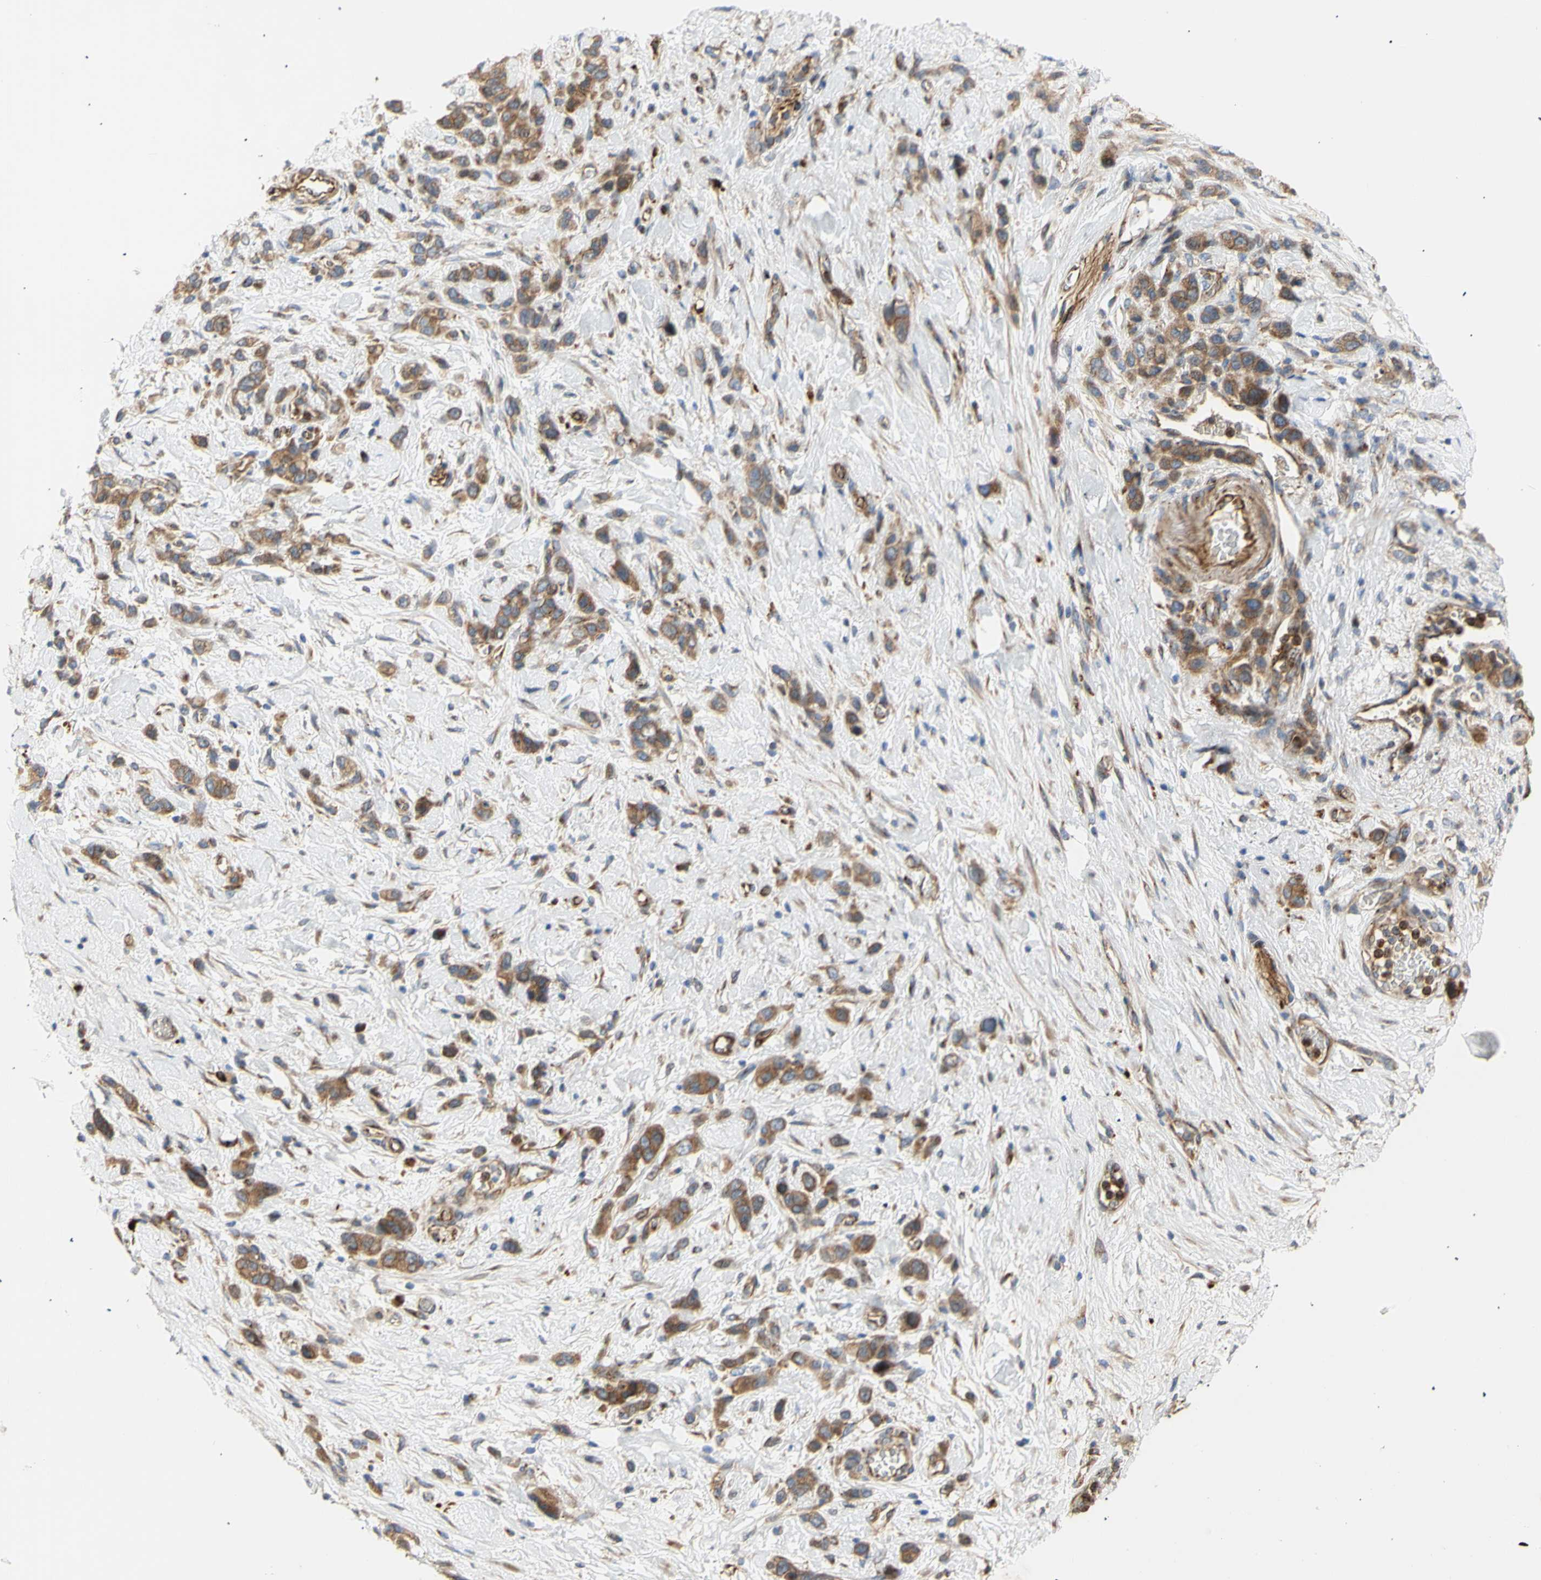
{"staining": {"intensity": "moderate", "quantity": ">75%", "location": "cytoplasmic/membranous"}, "tissue": "stomach cancer", "cell_type": "Tumor cells", "image_type": "cancer", "snomed": [{"axis": "morphology", "description": "Adenocarcinoma, NOS"}, {"axis": "morphology", "description": "Adenocarcinoma, High grade"}, {"axis": "topography", "description": "Stomach, upper"}, {"axis": "topography", "description": "Stomach, lower"}], "caption": "Adenocarcinoma (stomach) stained for a protein displays moderate cytoplasmic/membranous positivity in tumor cells. (DAB (3,3'-diaminobenzidine) IHC with brightfield microscopy, high magnification).", "gene": "TUBG2", "patient": {"sex": "female", "age": 65}}